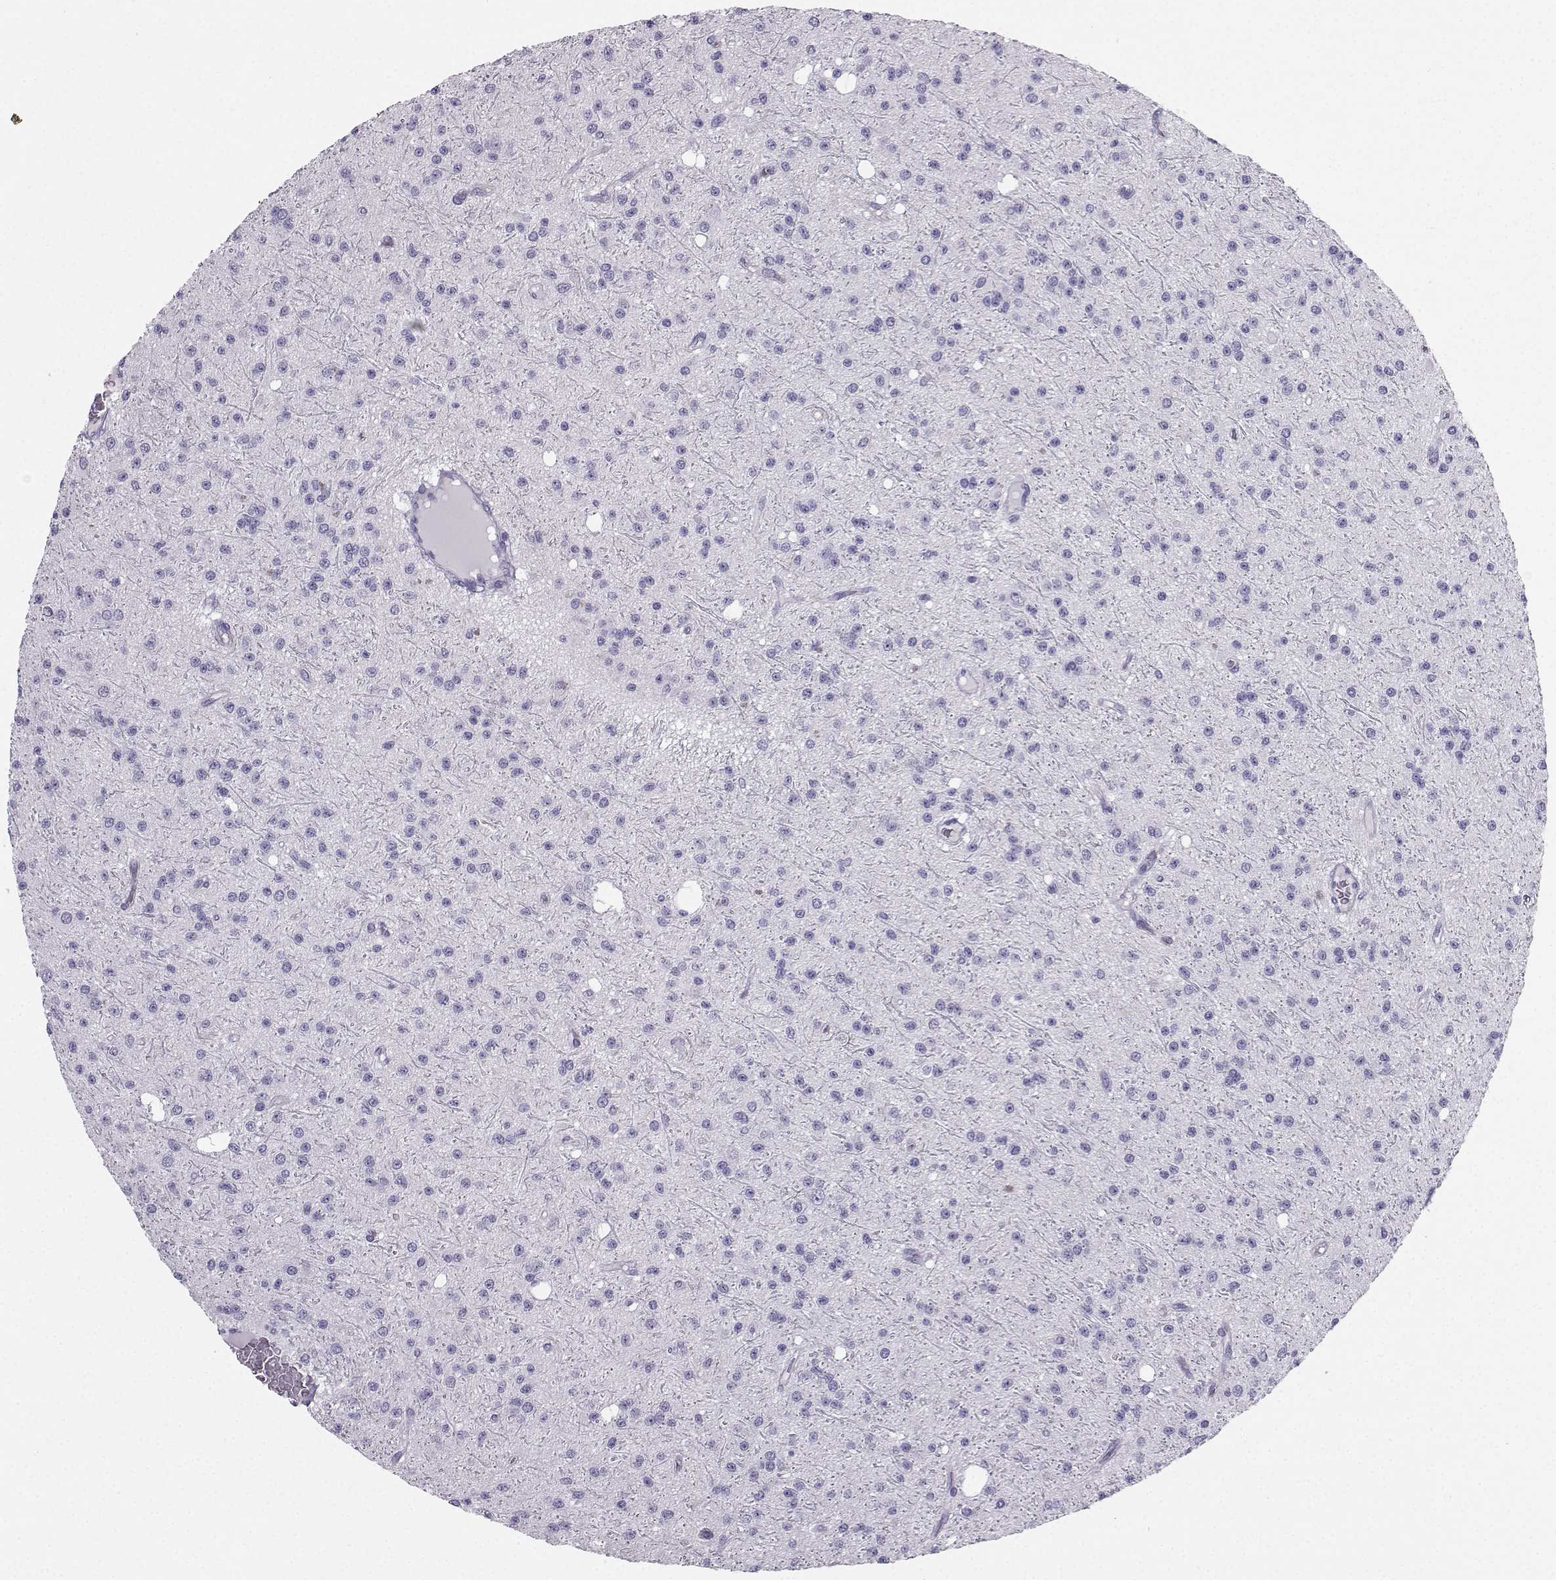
{"staining": {"intensity": "negative", "quantity": "none", "location": "none"}, "tissue": "glioma", "cell_type": "Tumor cells", "image_type": "cancer", "snomed": [{"axis": "morphology", "description": "Glioma, malignant, Low grade"}, {"axis": "topography", "description": "Brain"}], "caption": "A high-resolution photomicrograph shows immunohistochemistry staining of malignant glioma (low-grade), which demonstrates no significant expression in tumor cells.", "gene": "IQCD", "patient": {"sex": "male", "age": 27}}